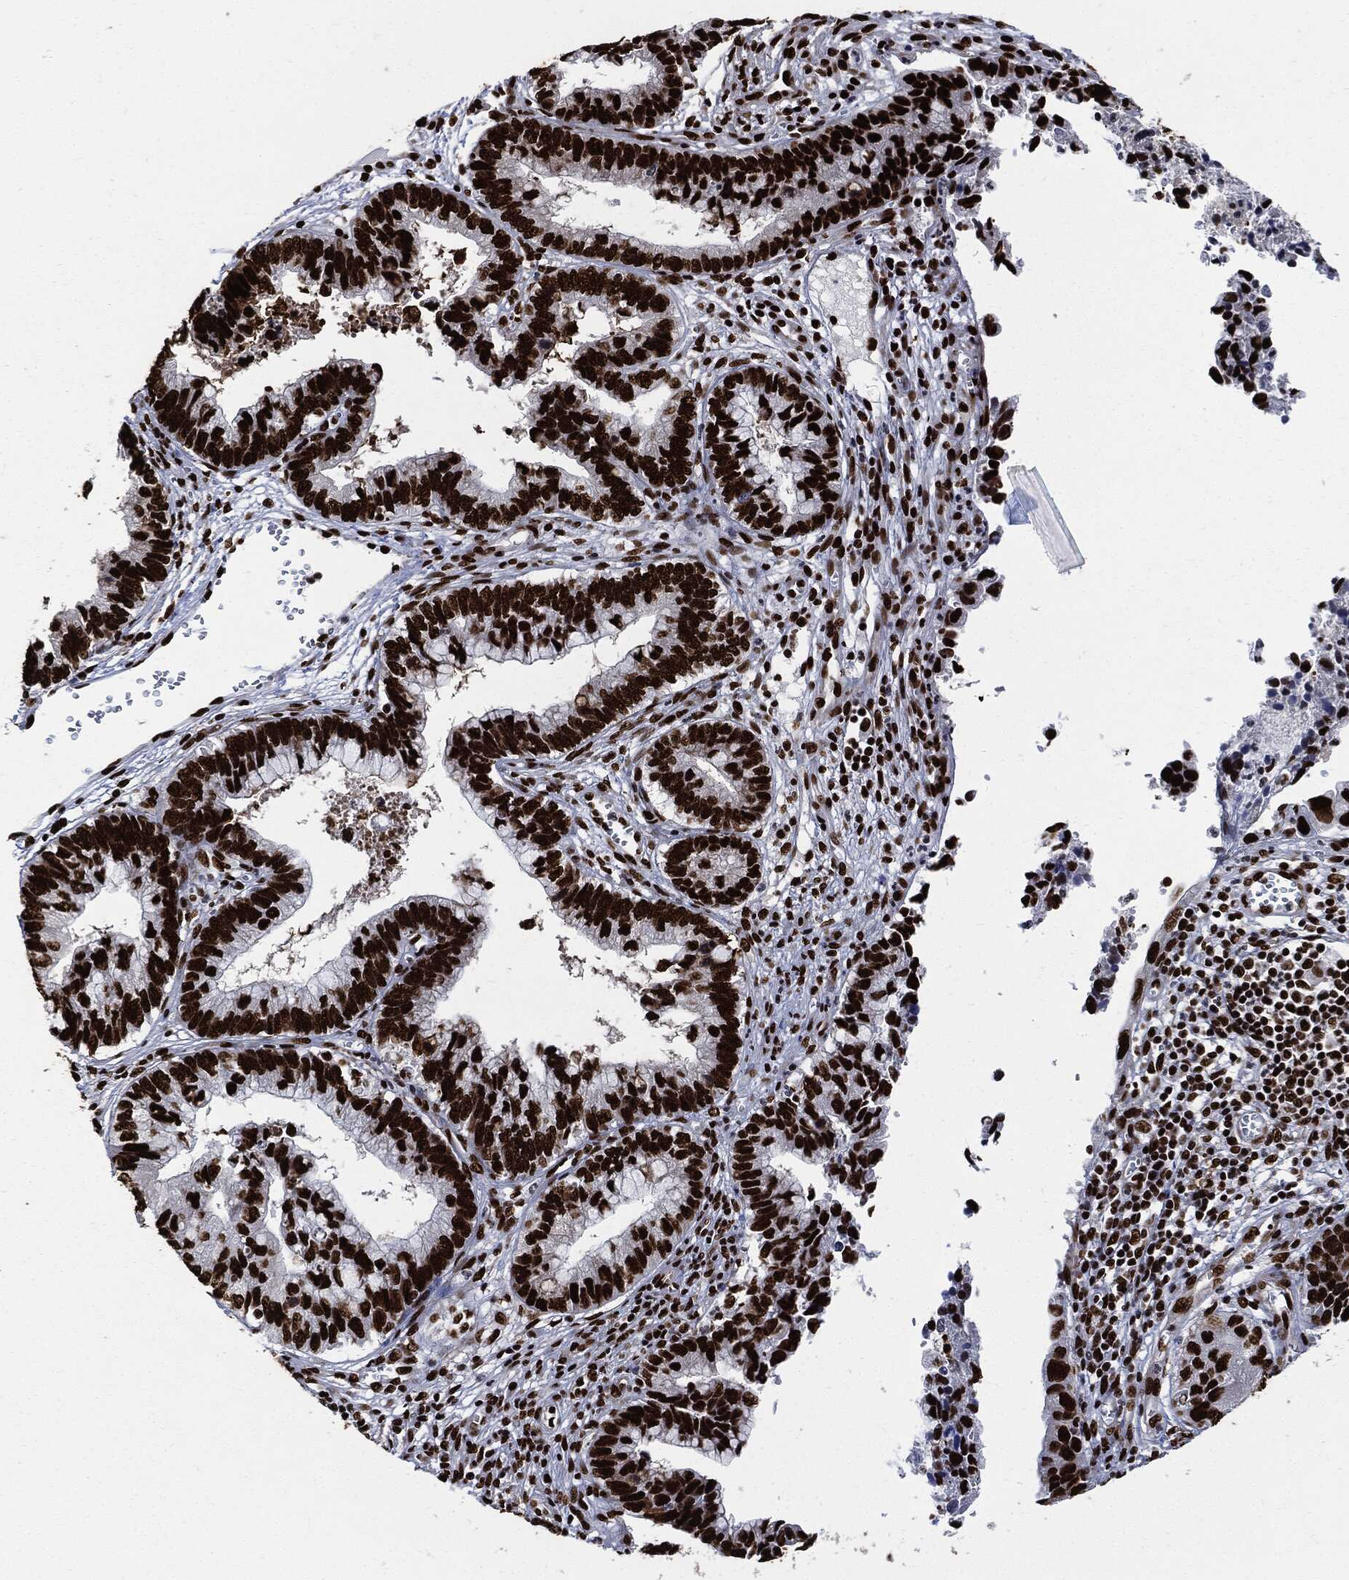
{"staining": {"intensity": "strong", "quantity": ">75%", "location": "nuclear"}, "tissue": "cervical cancer", "cell_type": "Tumor cells", "image_type": "cancer", "snomed": [{"axis": "morphology", "description": "Adenocarcinoma, NOS"}, {"axis": "topography", "description": "Cervix"}], "caption": "DAB immunohistochemical staining of human cervical cancer (adenocarcinoma) demonstrates strong nuclear protein staining in about >75% of tumor cells.", "gene": "RECQL", "patient": {"sex": "female", "age": 44}}